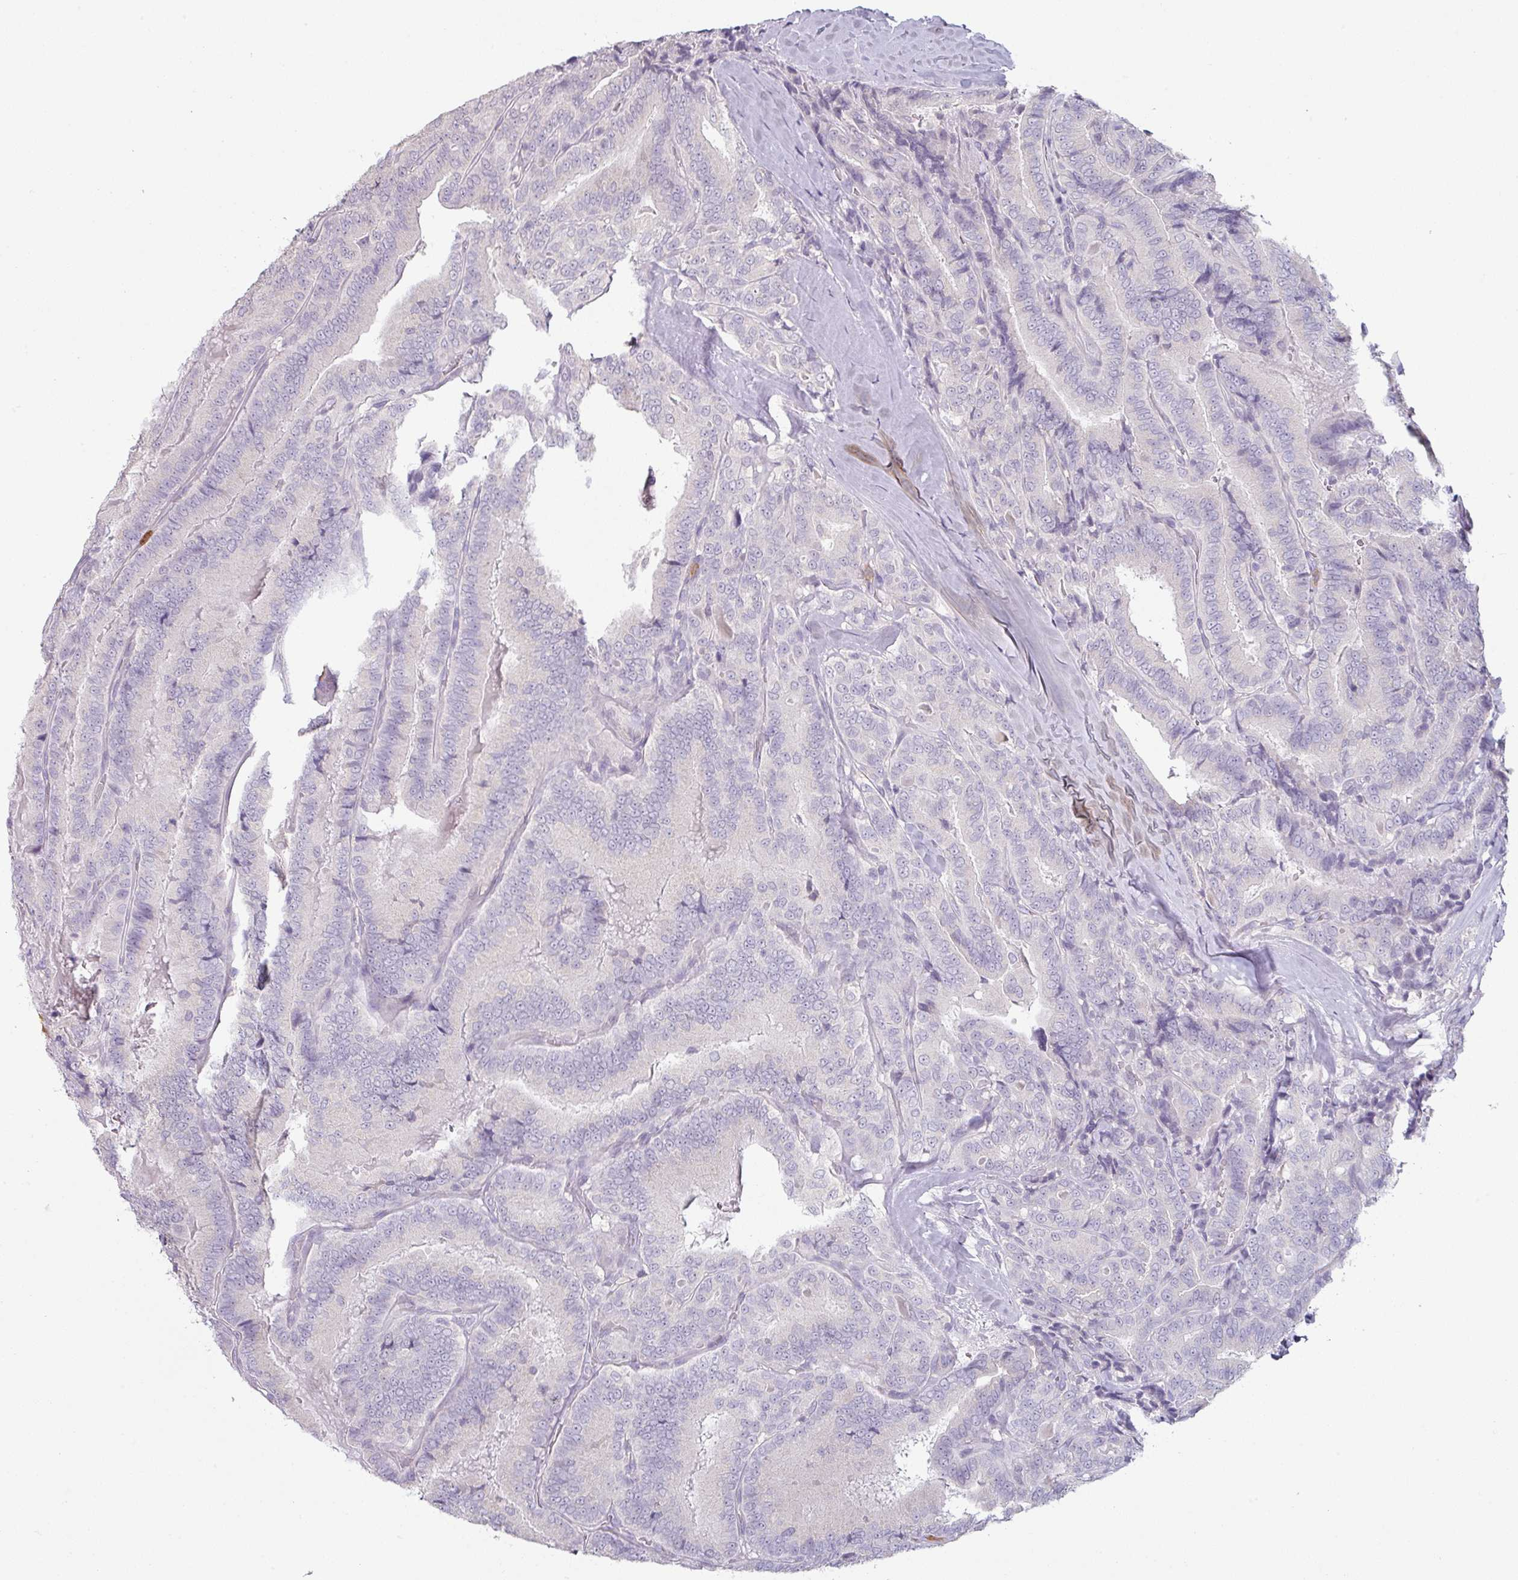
{"staining": {"intensity": "negative", "quantity": "none", "location": "none"}, "tissue": "thyroid cancer", "cell_type": "Tumor cells", "image_type": "cancer", "snomed": [{"axis": "morphology", "description": "Papillary adenocarcinoma, NOS"}, {"axis": "topography", "description": "Thyroid gland"}], "caption": "An IHC histopathology image of thyroid cancer is shown. There is no staining in tumor cells of thyroid cancer. (Brightfield microscopy of DAB (3,3'-diaminobenzidine) immunohistochemistry (IHC) at high magnification).", "gene": "MAGEC3", "patient": {"sex": "male", "age": 61}}